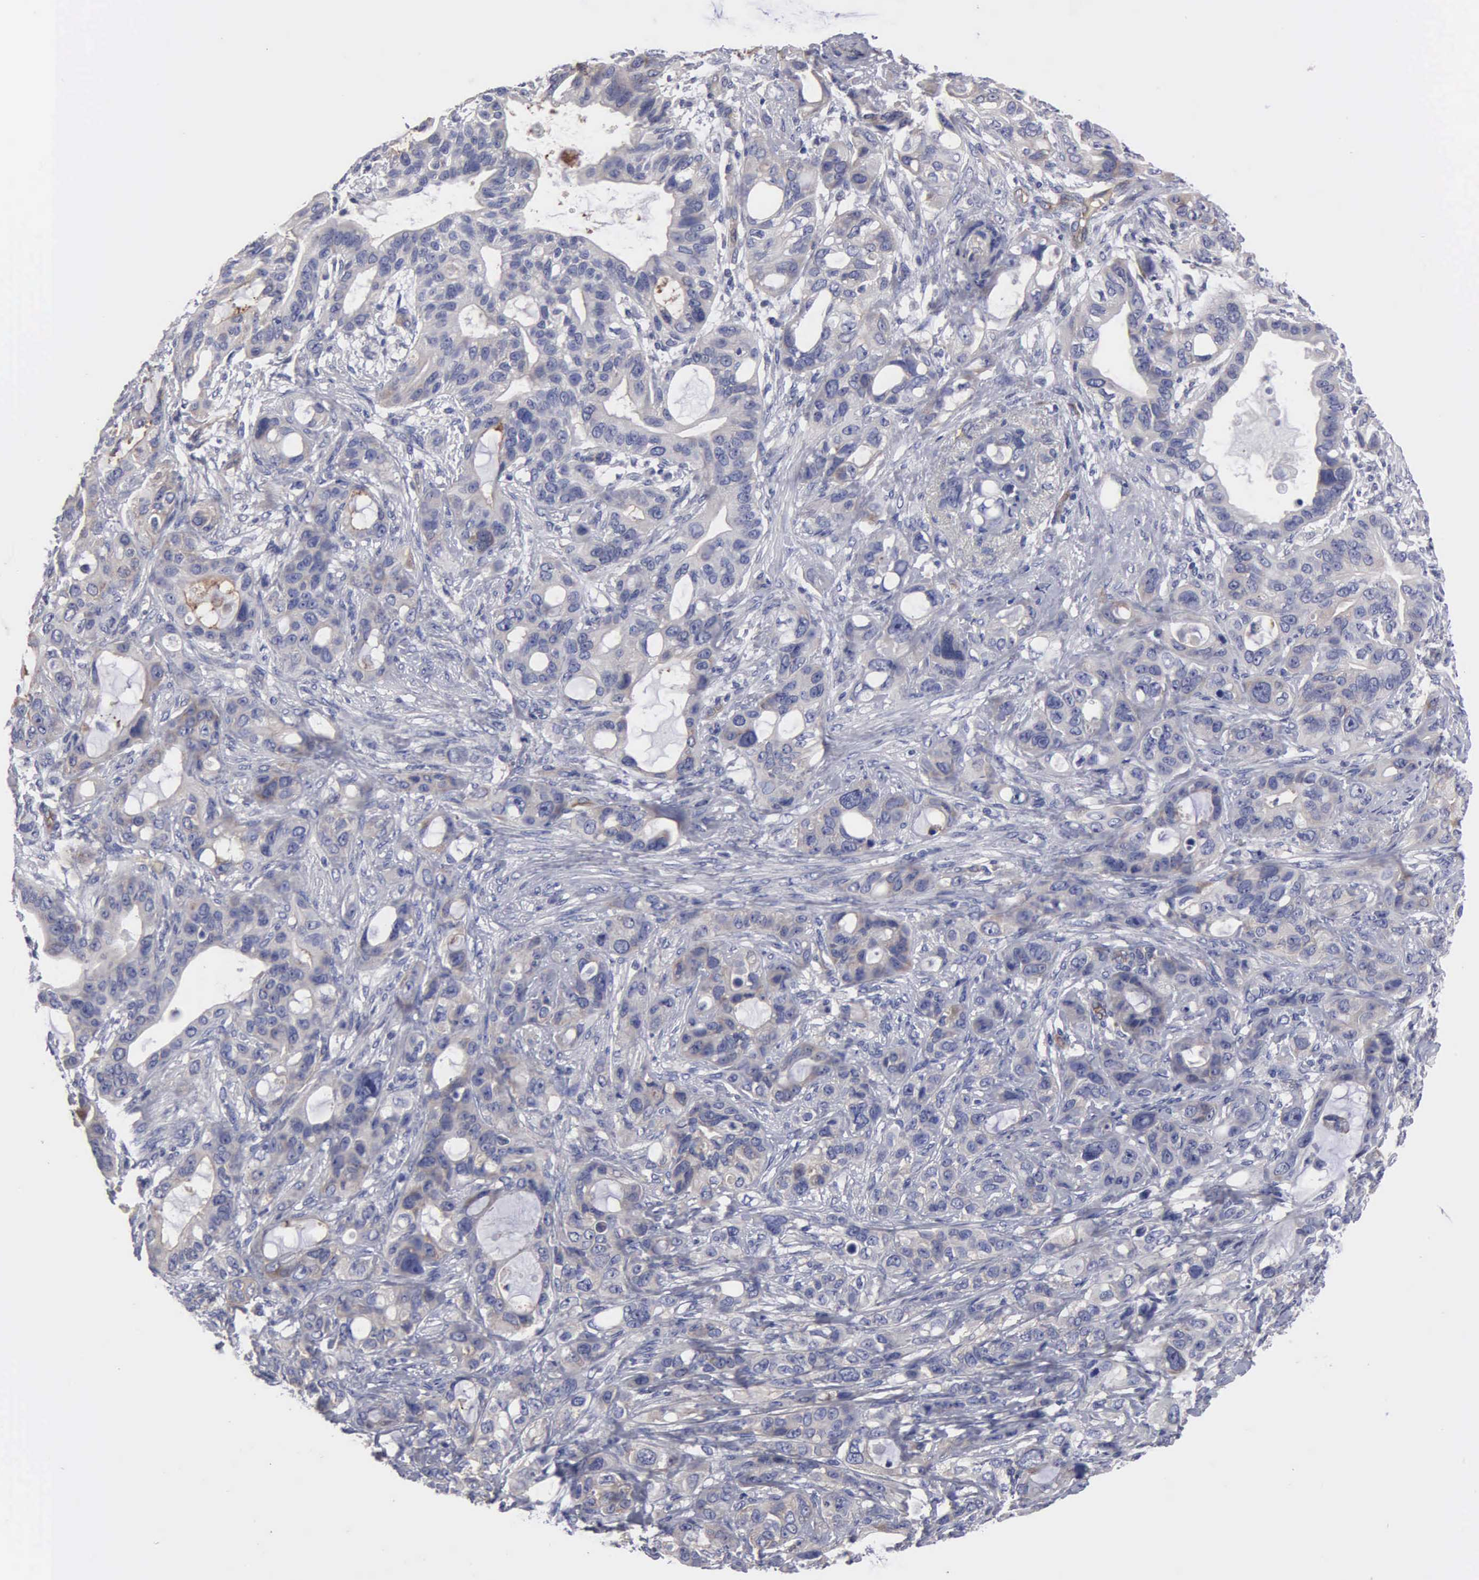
{"staining": {"intensity": "weak", "quantity": "<25%", "location": "cytoplasmic/membranous"}, "tissue": "stomach cancer", "cell_type": "Tumor cells", "image_type": "cancer", "snomed": [{"axis": "morphology", "description": "Adenocarcinoma, NOS"}, {"axis": "topography", "description": "Stomach, upper"}], "caption": "Immunohistochemistry (IHC) of human adenocarcinoma (stomach) reveals no staining in tumor cells. Brightfield microscopy of immunohistochemistry (IHC) stained with DAB (3,3'-diaminobenzidine) (brown) and hematoxylin (blue), captured at high magnification.", "gene": "RDX", "patient": {"sex": "male", "age": 47}}